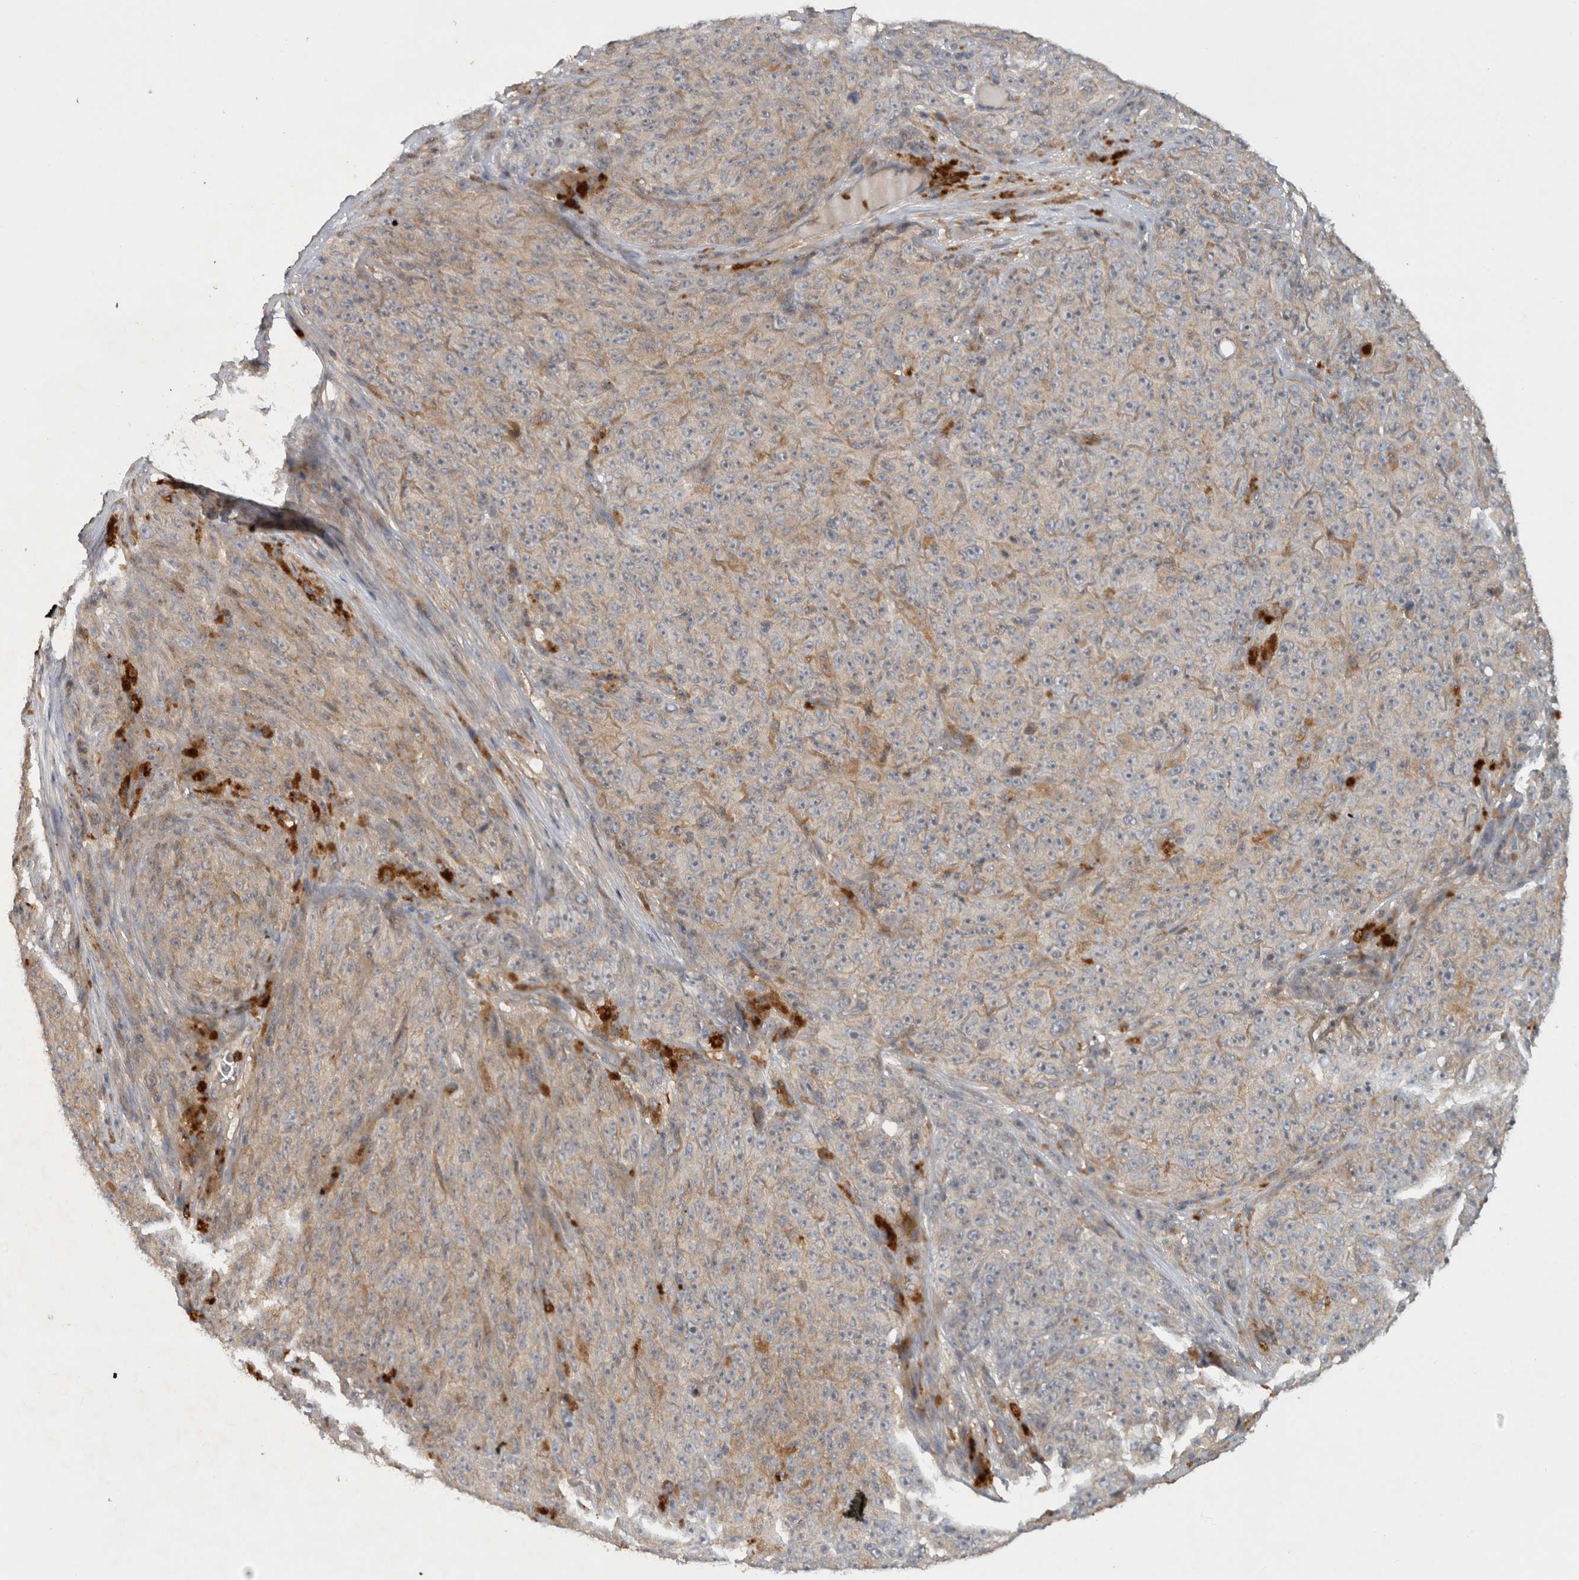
{"staining": {"intensity": "moderate", "quantity": "25%-75%", "location": "cytoplasmic/membranous"}, "tissue": "melanoma", "cell_type": "Tumor cells", "image_type": "cancer", "snomed": [{"axis": "morphology", "description": "Malignant melanoma, NOS"}, {"axis": "topography", "description": "Skin"}], "caption": "Immunohistochemical staining of human malignant melanoma reveals moderate cytoplasmic/membranous protein expression in about 25%-75% of tumor cells.", "gene": "VEPH1", "patient": {"sex": "female", "age": 82}}